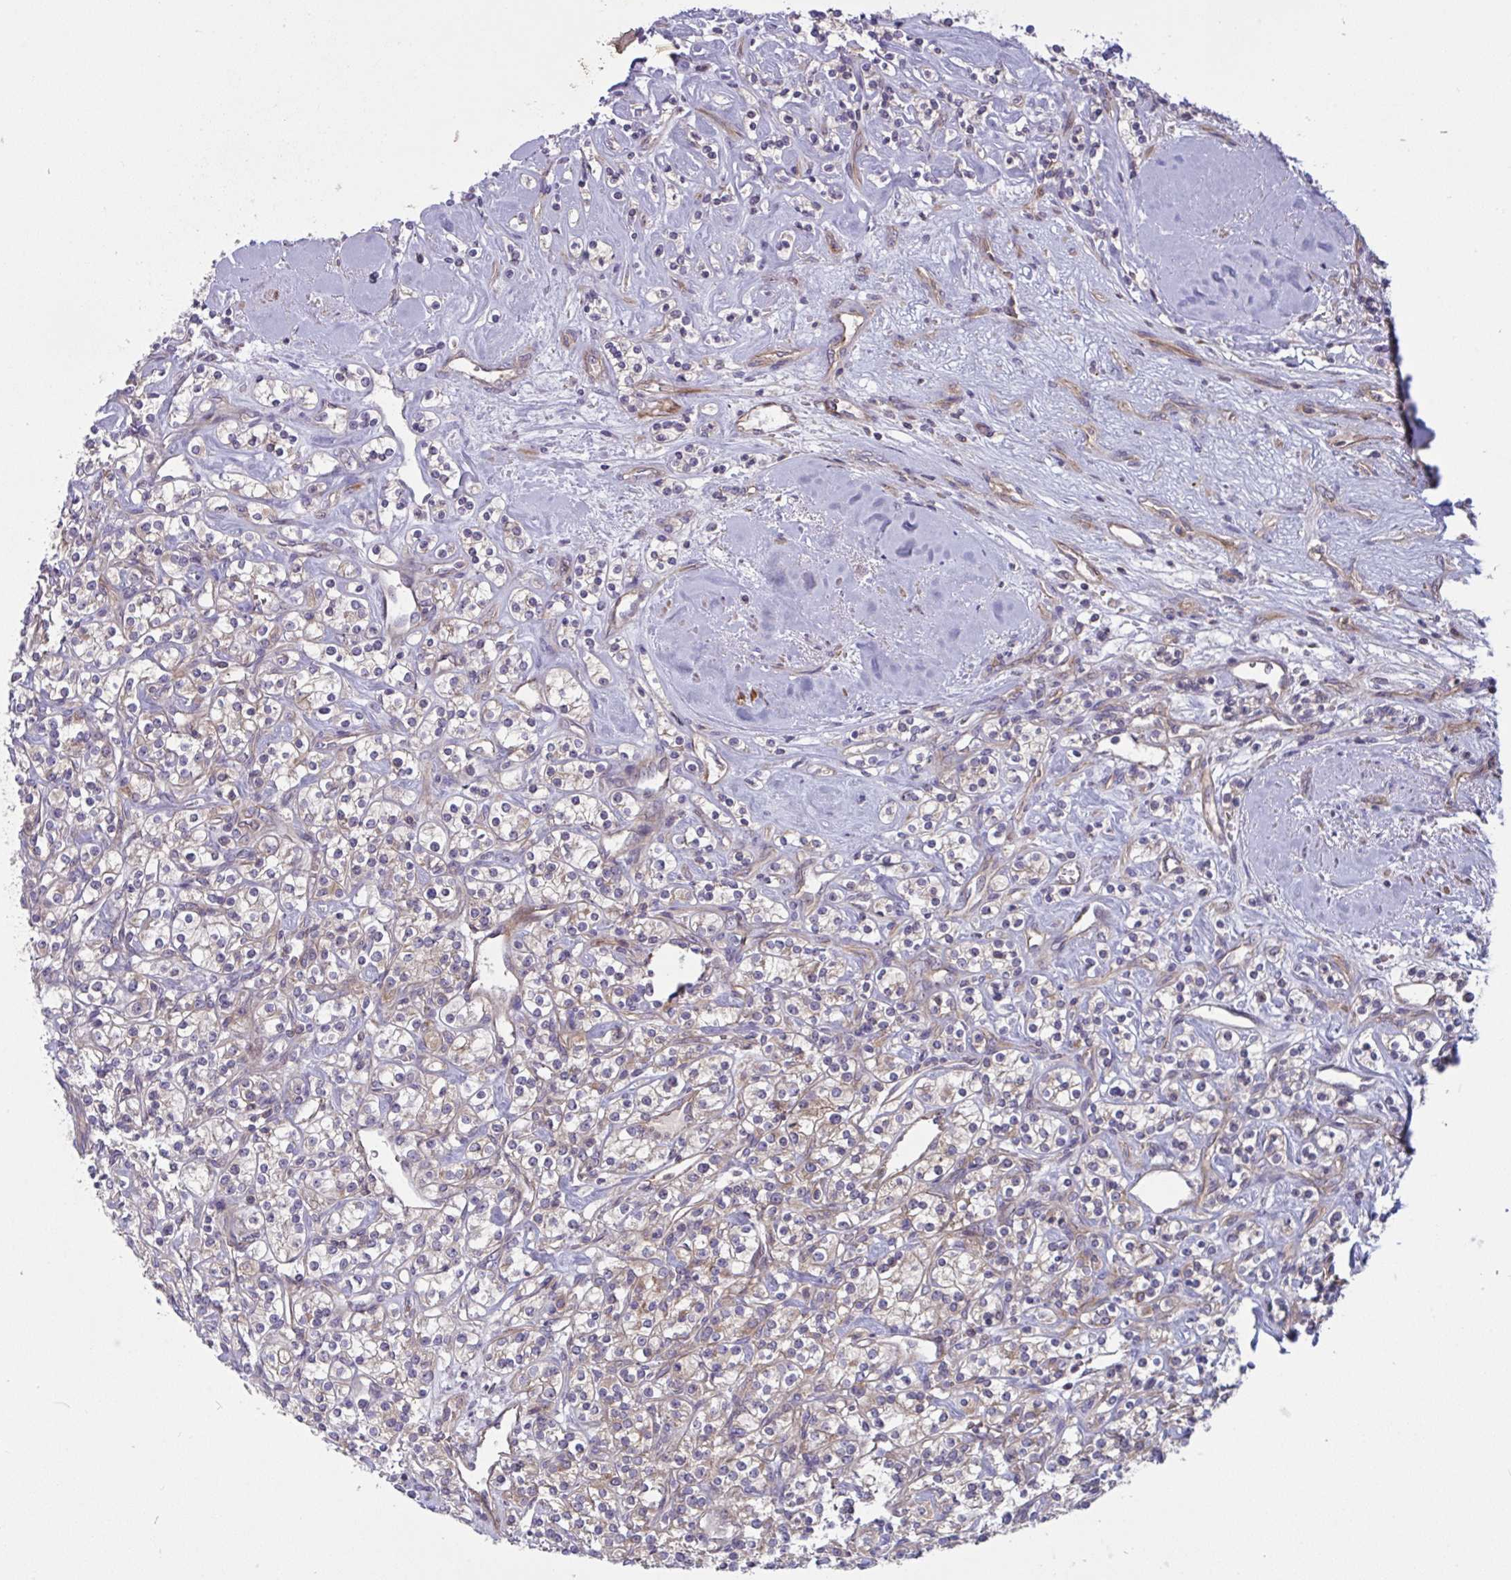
{"staining": {"intensity": "negative", "quantity": "none", "location": "none"}, "tissue": "renal cancer", "cell_type": "Tumor cells", "image_type": "cancer", "snomed": [{"axis": "morphology", "description": "Adenocarcinoma, NOS"}, {"axis": "topography", "description": "Kidney"}], "caption": "Immunohistochemistry (IHC) photomicrograph of neoplastic tissue: human renal adenocarcinoma stained with DAB (3,3'-diaminobenzidine) reveals no significant protein positivity in tumor cells.", "gene": "TANK", "patient": {"sex": "male", "age": 77}}